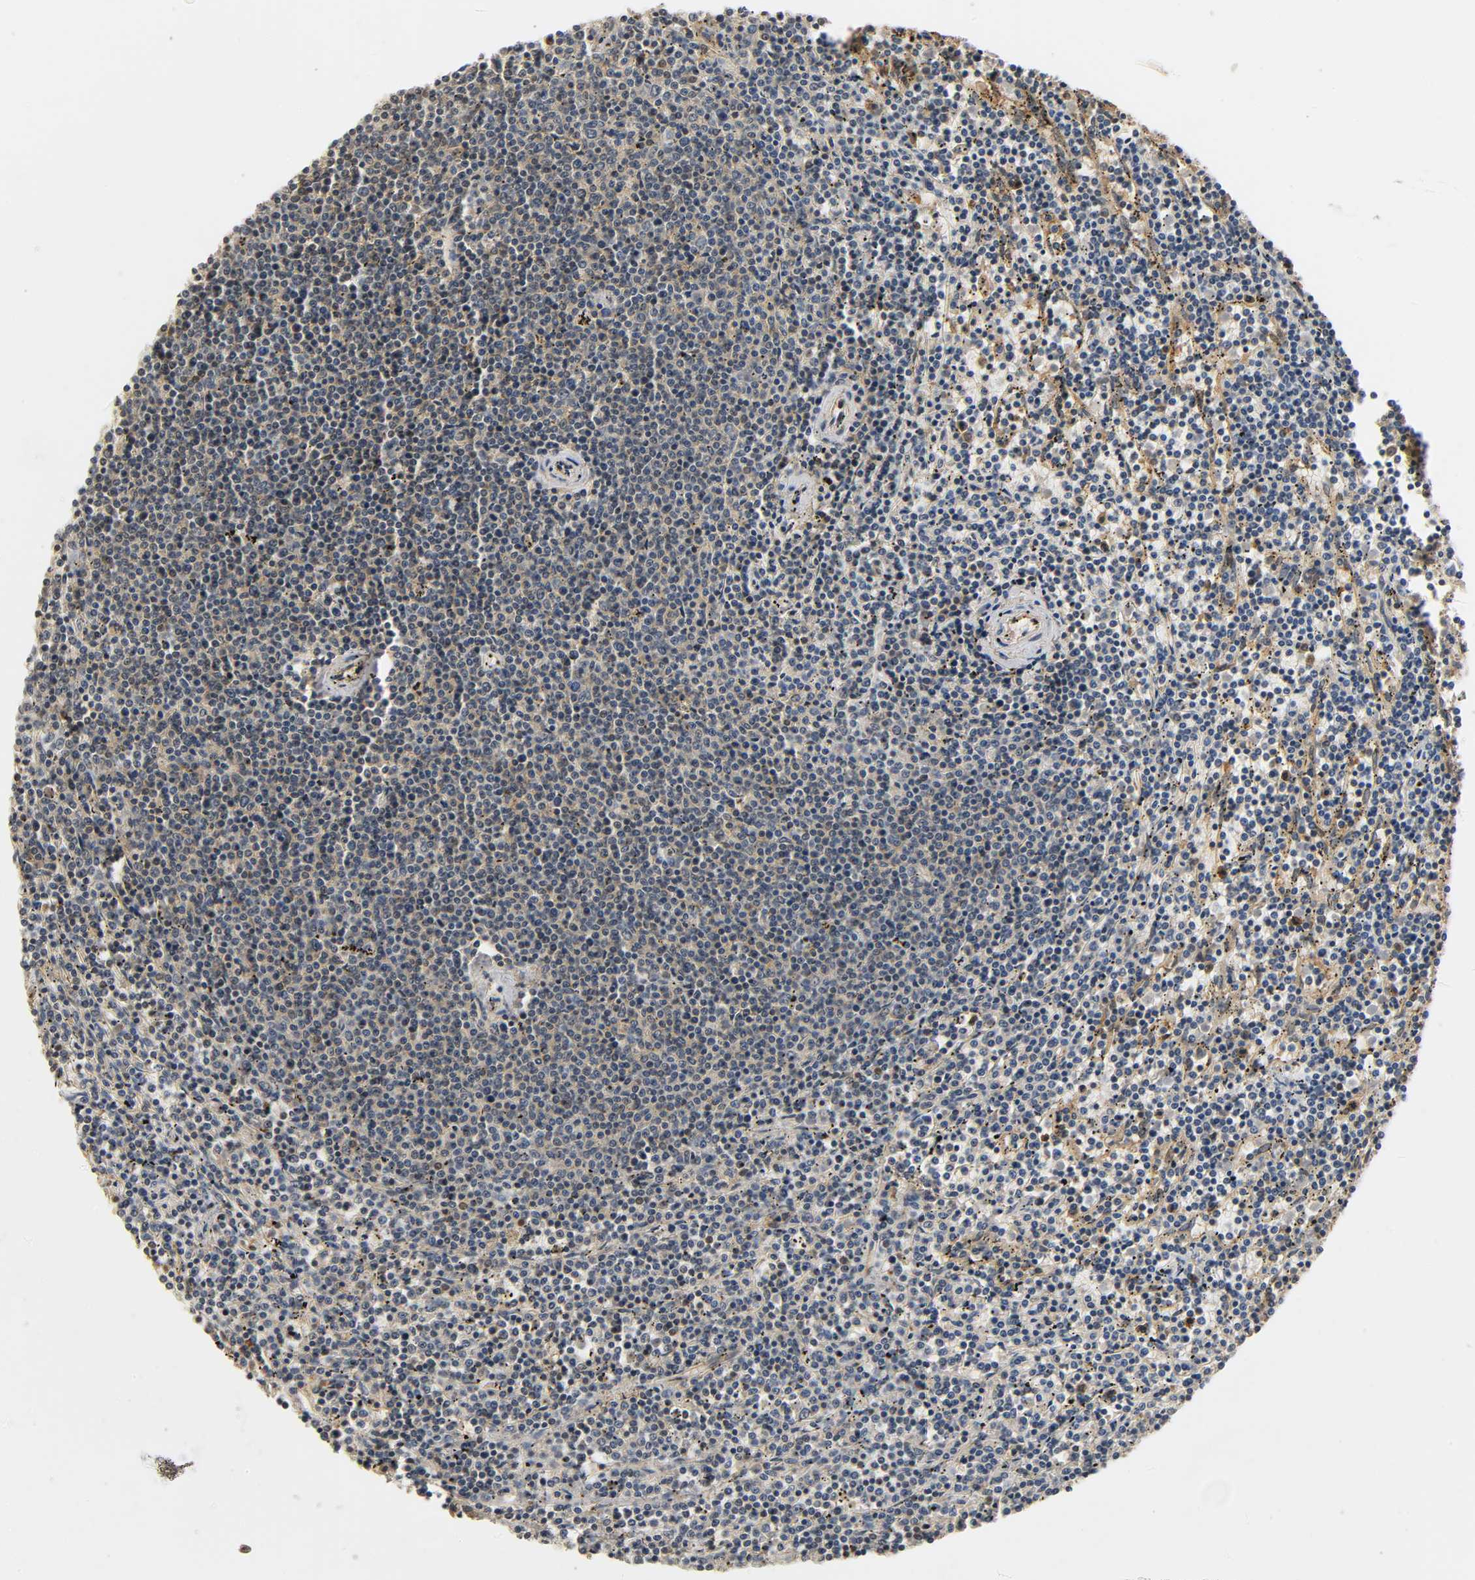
{"staining": {"intensity": "negative", "quantity": "none", "location": "none"}, "tissue": "lymphoma", "cell_type": "Tumor cells", "image_type": "cancer", "snomed": [{"axis": "morphology", "description": "Malignant lymphoma, non-Hodgkin's type, Low grade"}, {"axis": "topography", "description": "Spleen"}], "caption": "This histopathology image is of lymphoma stained with immunohistochemistry (IHC) to label a protein in brown with the nuclei are counter-stained blue. There is no expression in tumor cells.", "gene": "ZFPM2", "patient": {"sex": "female", "age": 50}}